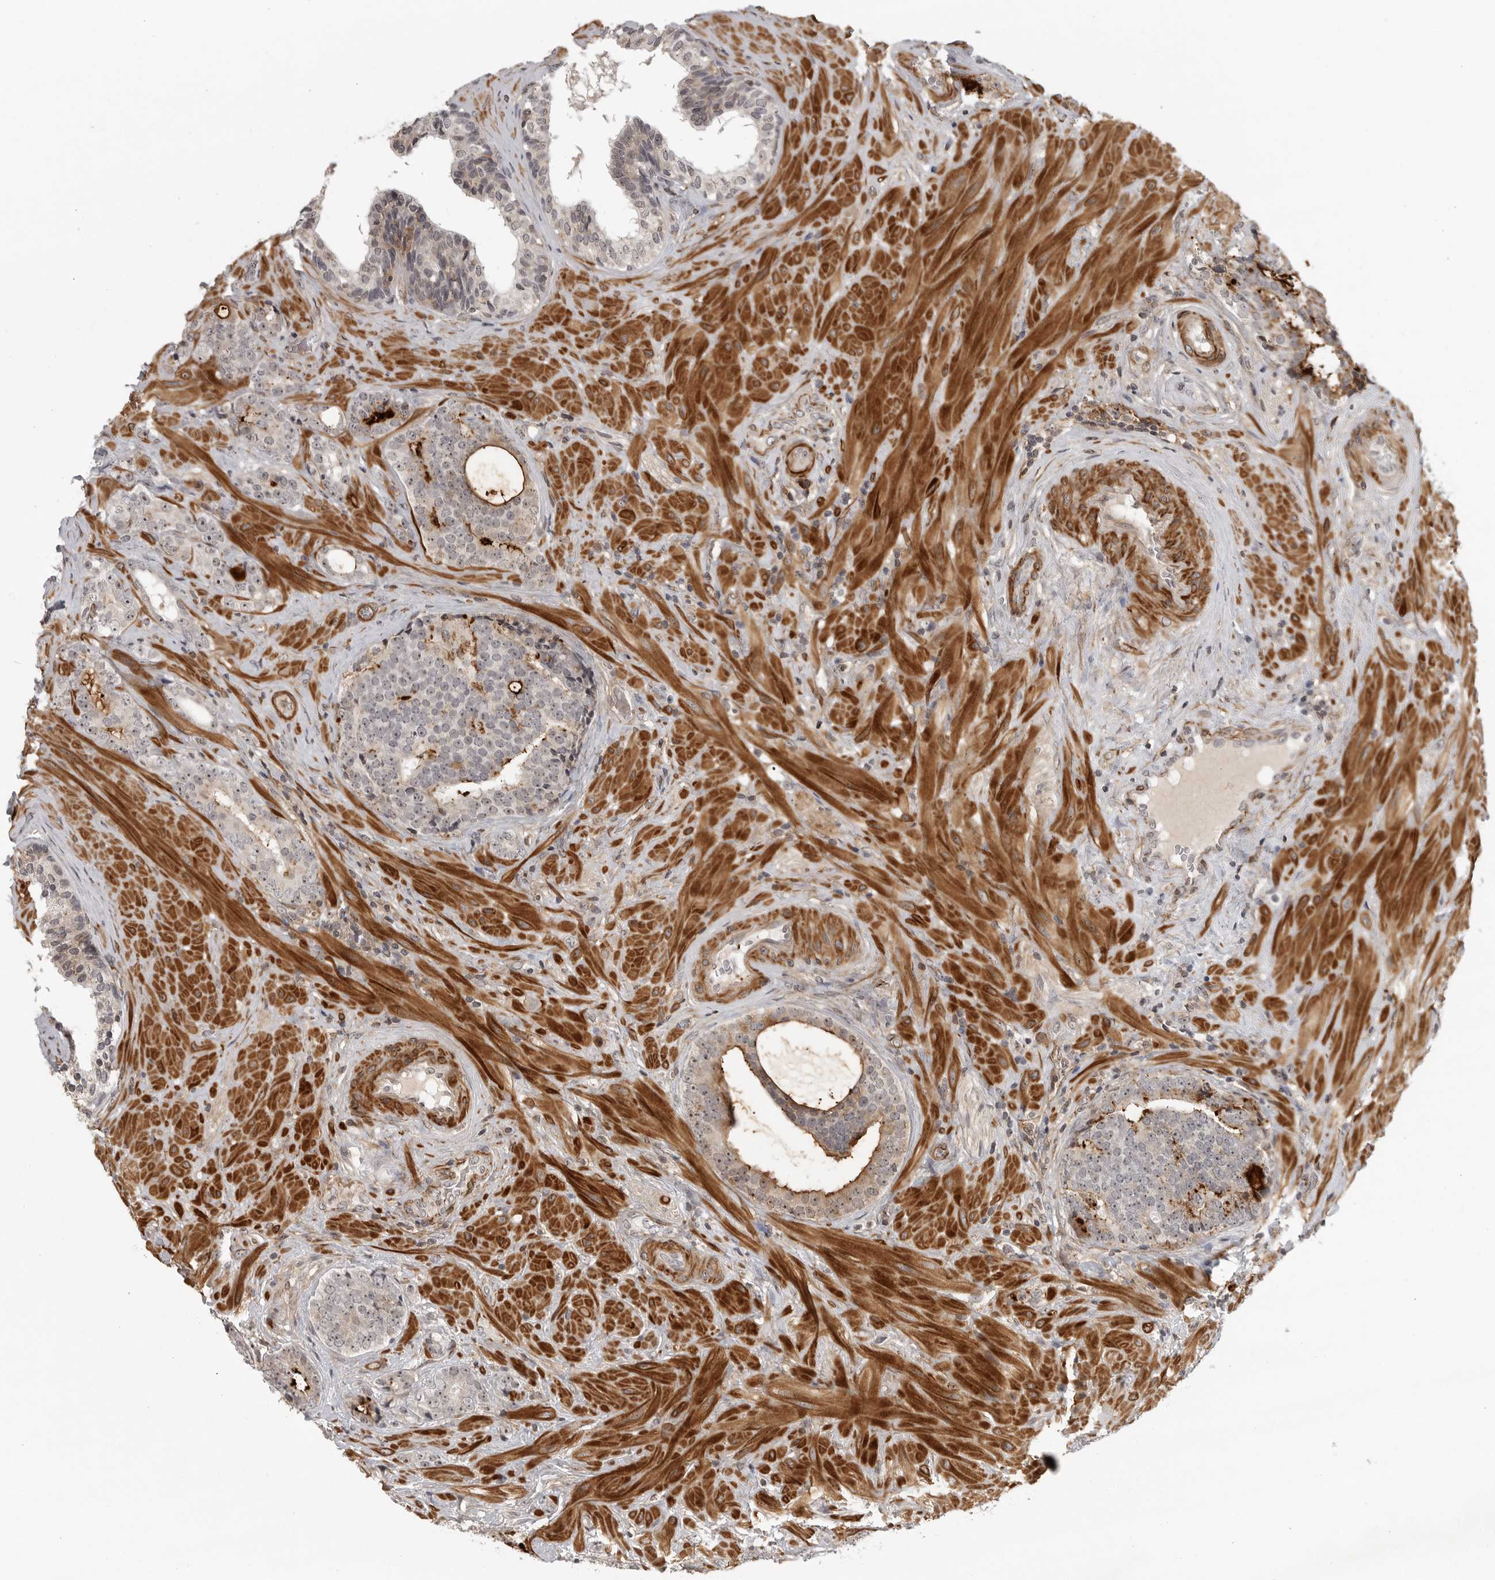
{"staining": {"intensity": "weak", "quantity": "25%-75%", "location": "cytoplasmic/membranous,nuclear"}, "tissue": "prostate cancer", "cell_type": "Tumor cells", "image_type": "cancer", "snomed": [{"axis": "morphology", "description": "Adenocarcinoma, High grade"}, {"axis": "topography", "description": "Prostate"}], "caption": "Immunohistochemical staining of high-grade adenocarcinoma (prostate) demonstrates low levels of weak cytoplasmic/membranous and nuclear positivity in about 25%-75% of tumor cells.", "gene": "TUT4", "patient": {"sex": "male", "age": 56}}